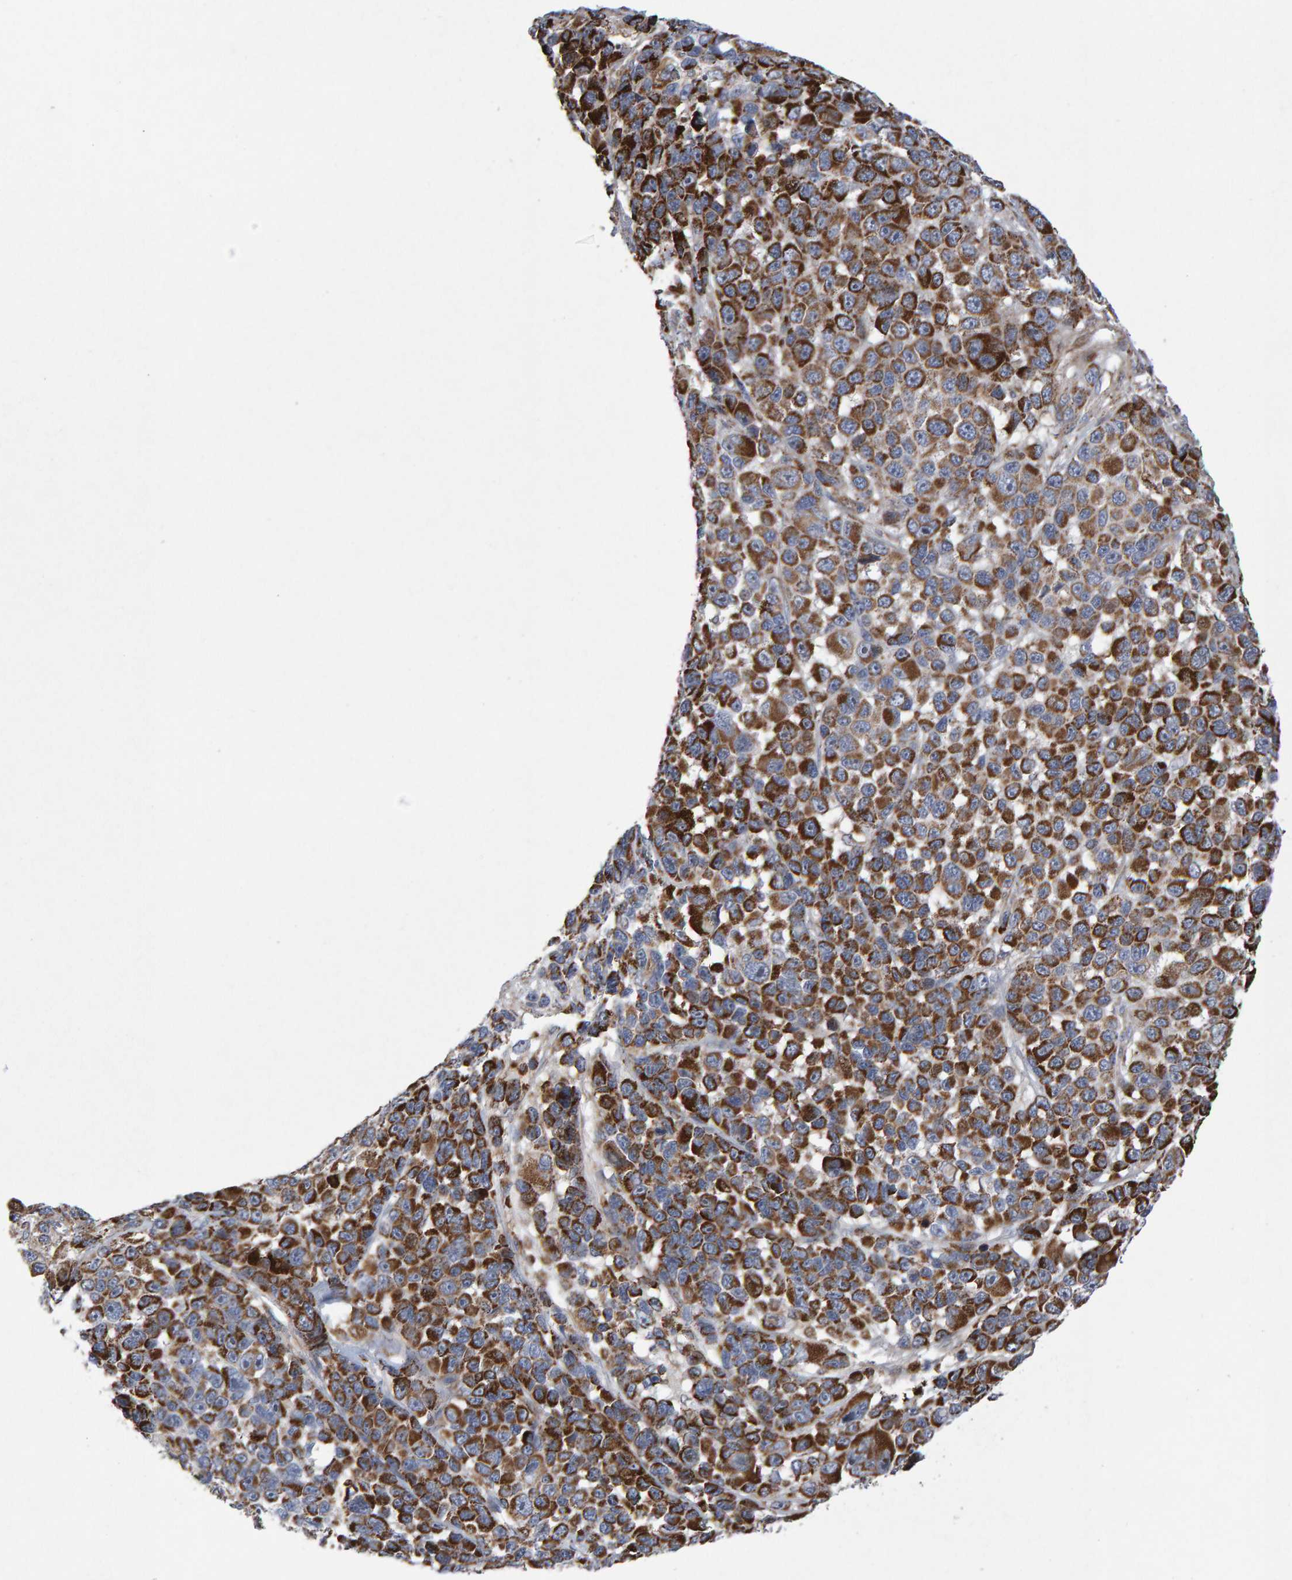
{"staining": {"intensity": "strong", "quantity": ">75%", "location": "cytoplasmic/membranous"}, "tissue": "melanoma", "cell_type": "Tumor cells", "image_type": "cancer", "snomed": [{"axis": "morphology", "description": "Malignant melanoma, NOS"}, {"axis": "topography", "description": "Skin"}], "caption": "IHC image of neoplastic tissue: melanoma stained using IHC reveals high levels of strong protein expression localized specifically in the cytoplasmic/membranous of tumor cells, appearing as a cytoplasmic/membranous brown color.", "gene": "PECR", "patient": {"sex": "male", "age": 53}}